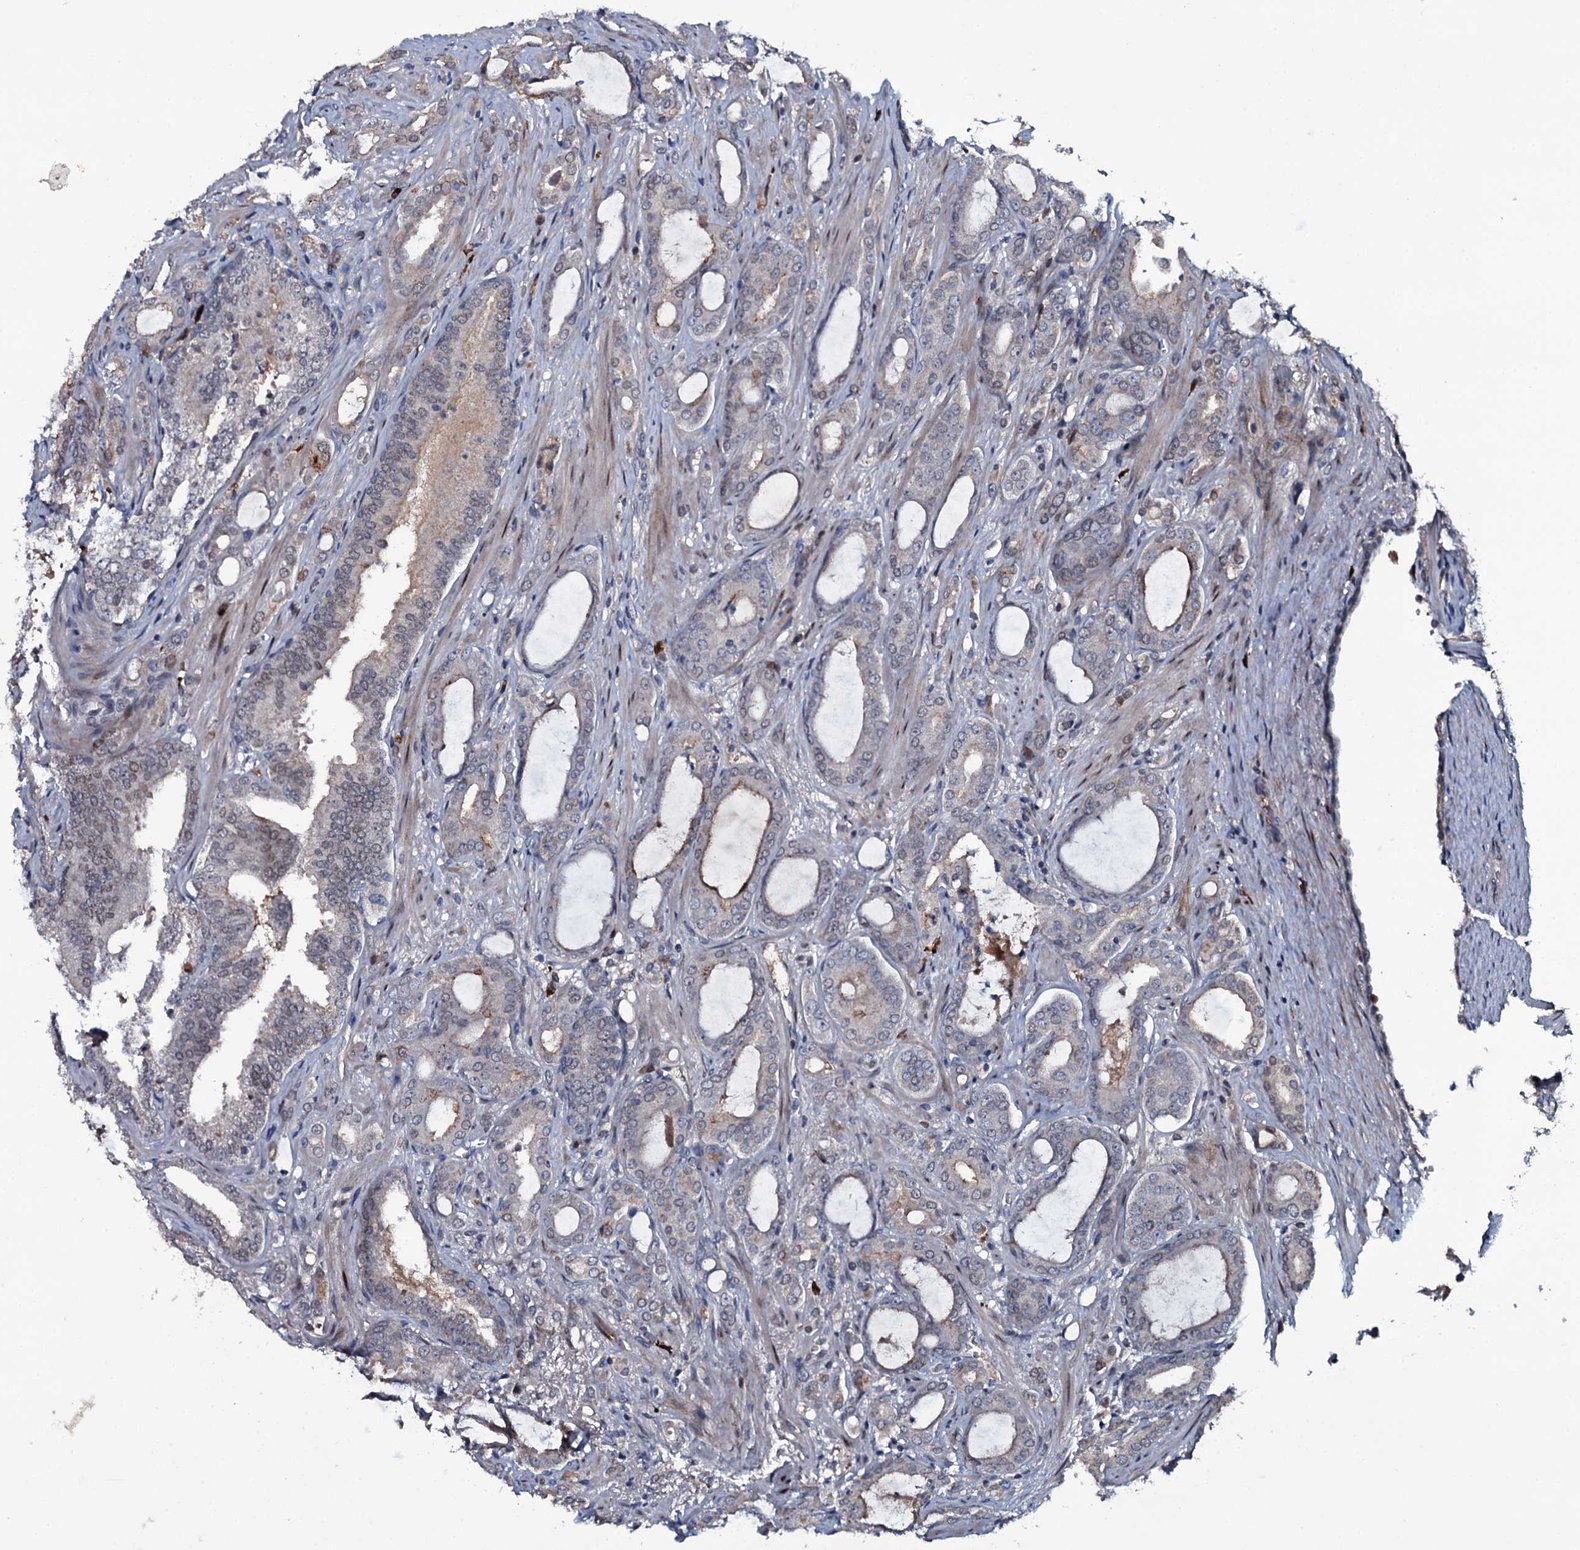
{"staining": {"intensity": "moderate", "quantity": "<25%", "location": "cytoplasmic/membranous,nuclear"}, "tissue": "prostate cancer", "cell_type": "Tumor cells", "image_type": "cancer", "snomed": [{"axis": "morphology", "description": "Adenocarcinoma, High grade"}, {"axis": "topography", "description": "Prostate"}], "caption": "Prostate cancer (high-grade adenocarcinoma) stained with a brown dye exhibits moderate cytoplasmic/membranous and nuclear positive expression in approximately <25% of tumor cells.", "gene": "LYG2", "patient": {"sex": "male", "age": 72}}